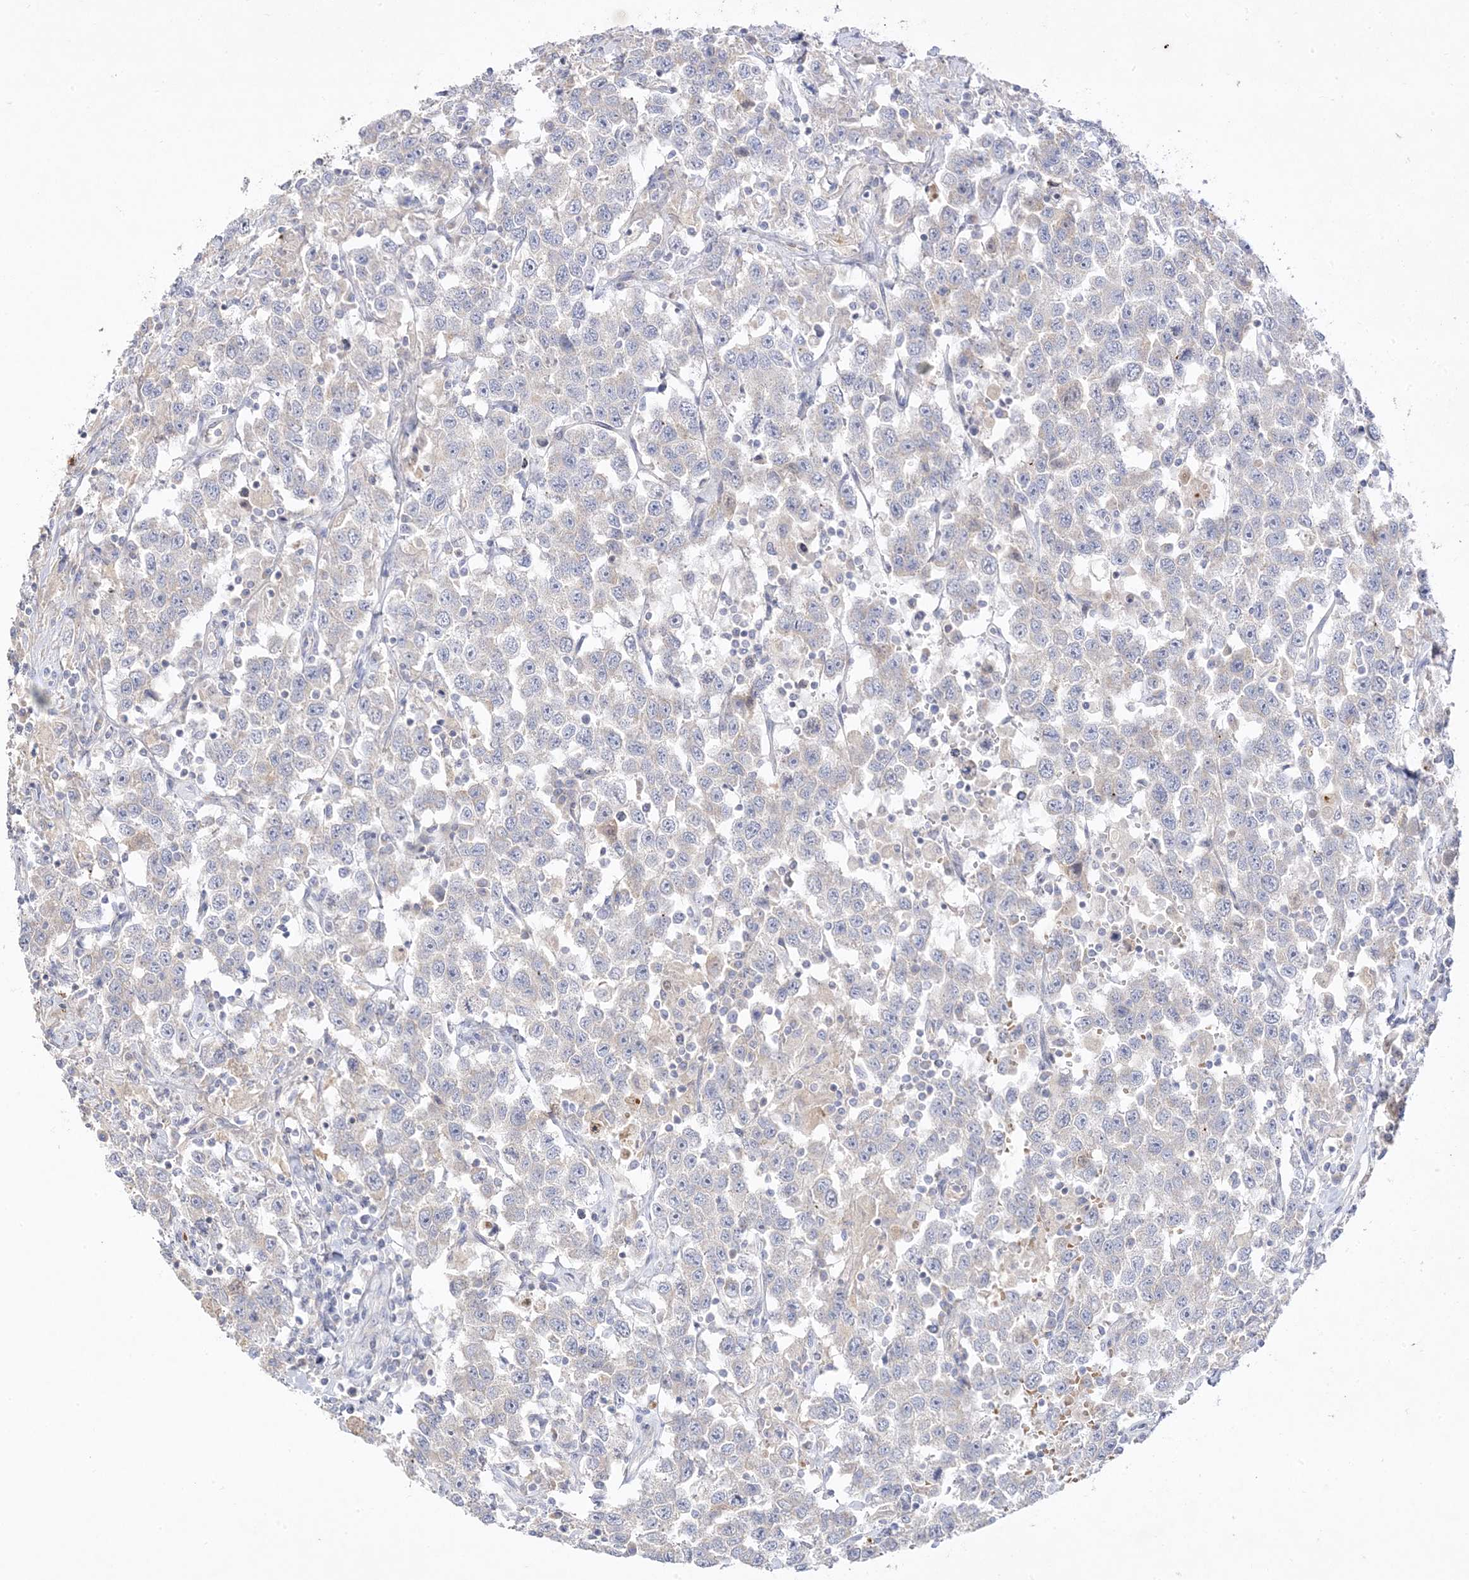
{"staining": {"intensity": "negative", "quantity": "none", "location": "none"}, "tissue": "testis cancer", "cell_type": "Tumor cells", "image_type": "cancer", "snomed": [{"axis": "morphology", "description": "Seminoma, NOS"}, {"axis": "topography", "description": "Testis"}], "caption": "An immunohistochemistry (IHC) photomicrograph of seminoma (testis) is shown. There is no staining in tumor cells of seminoma (testis).", "gene": "TRANK1", "patient": {"sex": "male", "age": 41}}